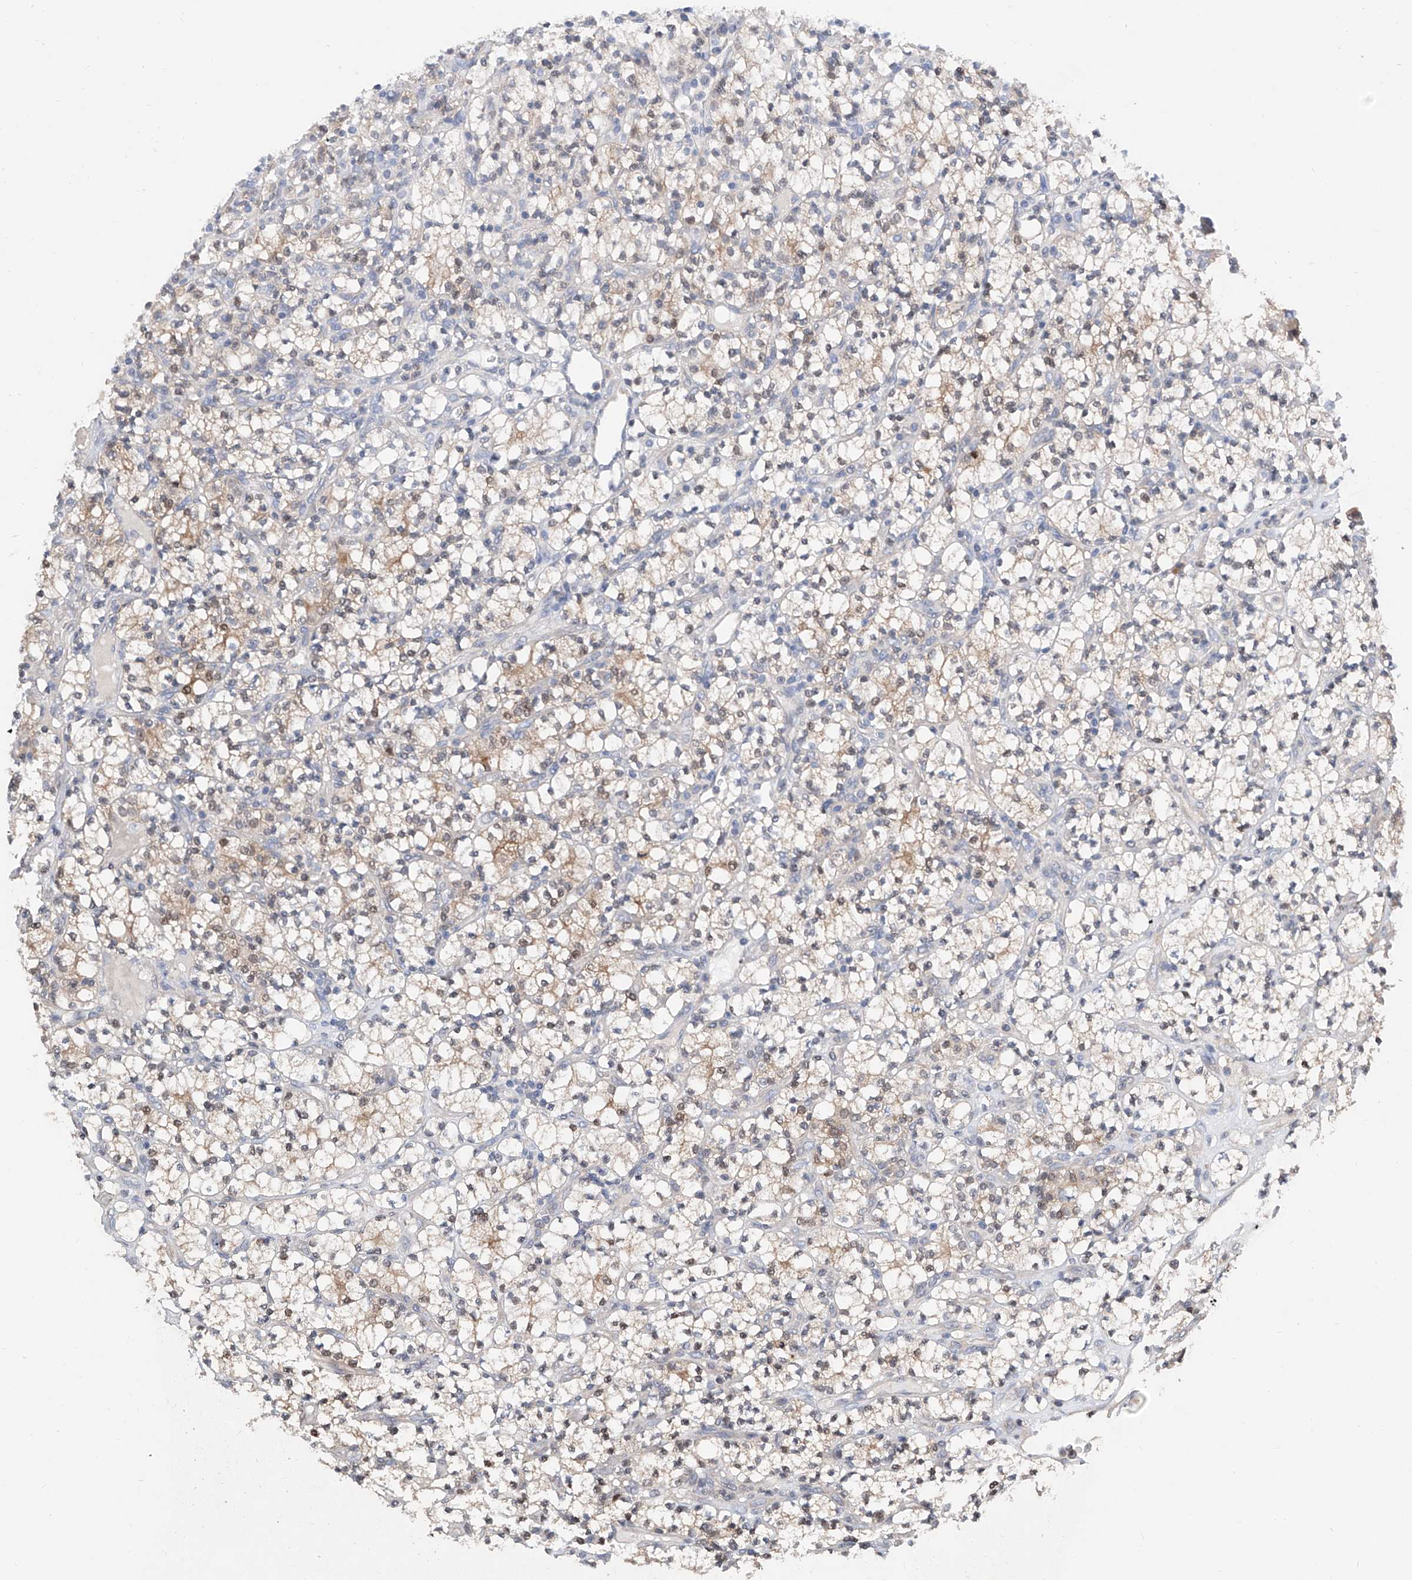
{"staining": {"intensity": "weak", "quantity": ">75%", "location": "cytoplasmic/membranous,nuclear"}, "tissue": "renal cancer", "cell_type": "Tumor cells", "image_type": "cancer", "snomed": [{"axis": "morphology", "description": "Adenocarcinoma, NOS"}, {"axis": "topography", "description": "Kidney"}], "caption": "Renal cancer (adenocarcinoma) tissue shows weak cytoplasmic/membranous and nuclear staining in approximately >75% of tumor cells, visualized by immunohistochemistry. The staining was performed using DAB, with brown indicating positive protein expression. Nuclei are stained blue with hematoxylin.", "gene": "FUCA2", "patient": {"sex": "male", "age": 77}}